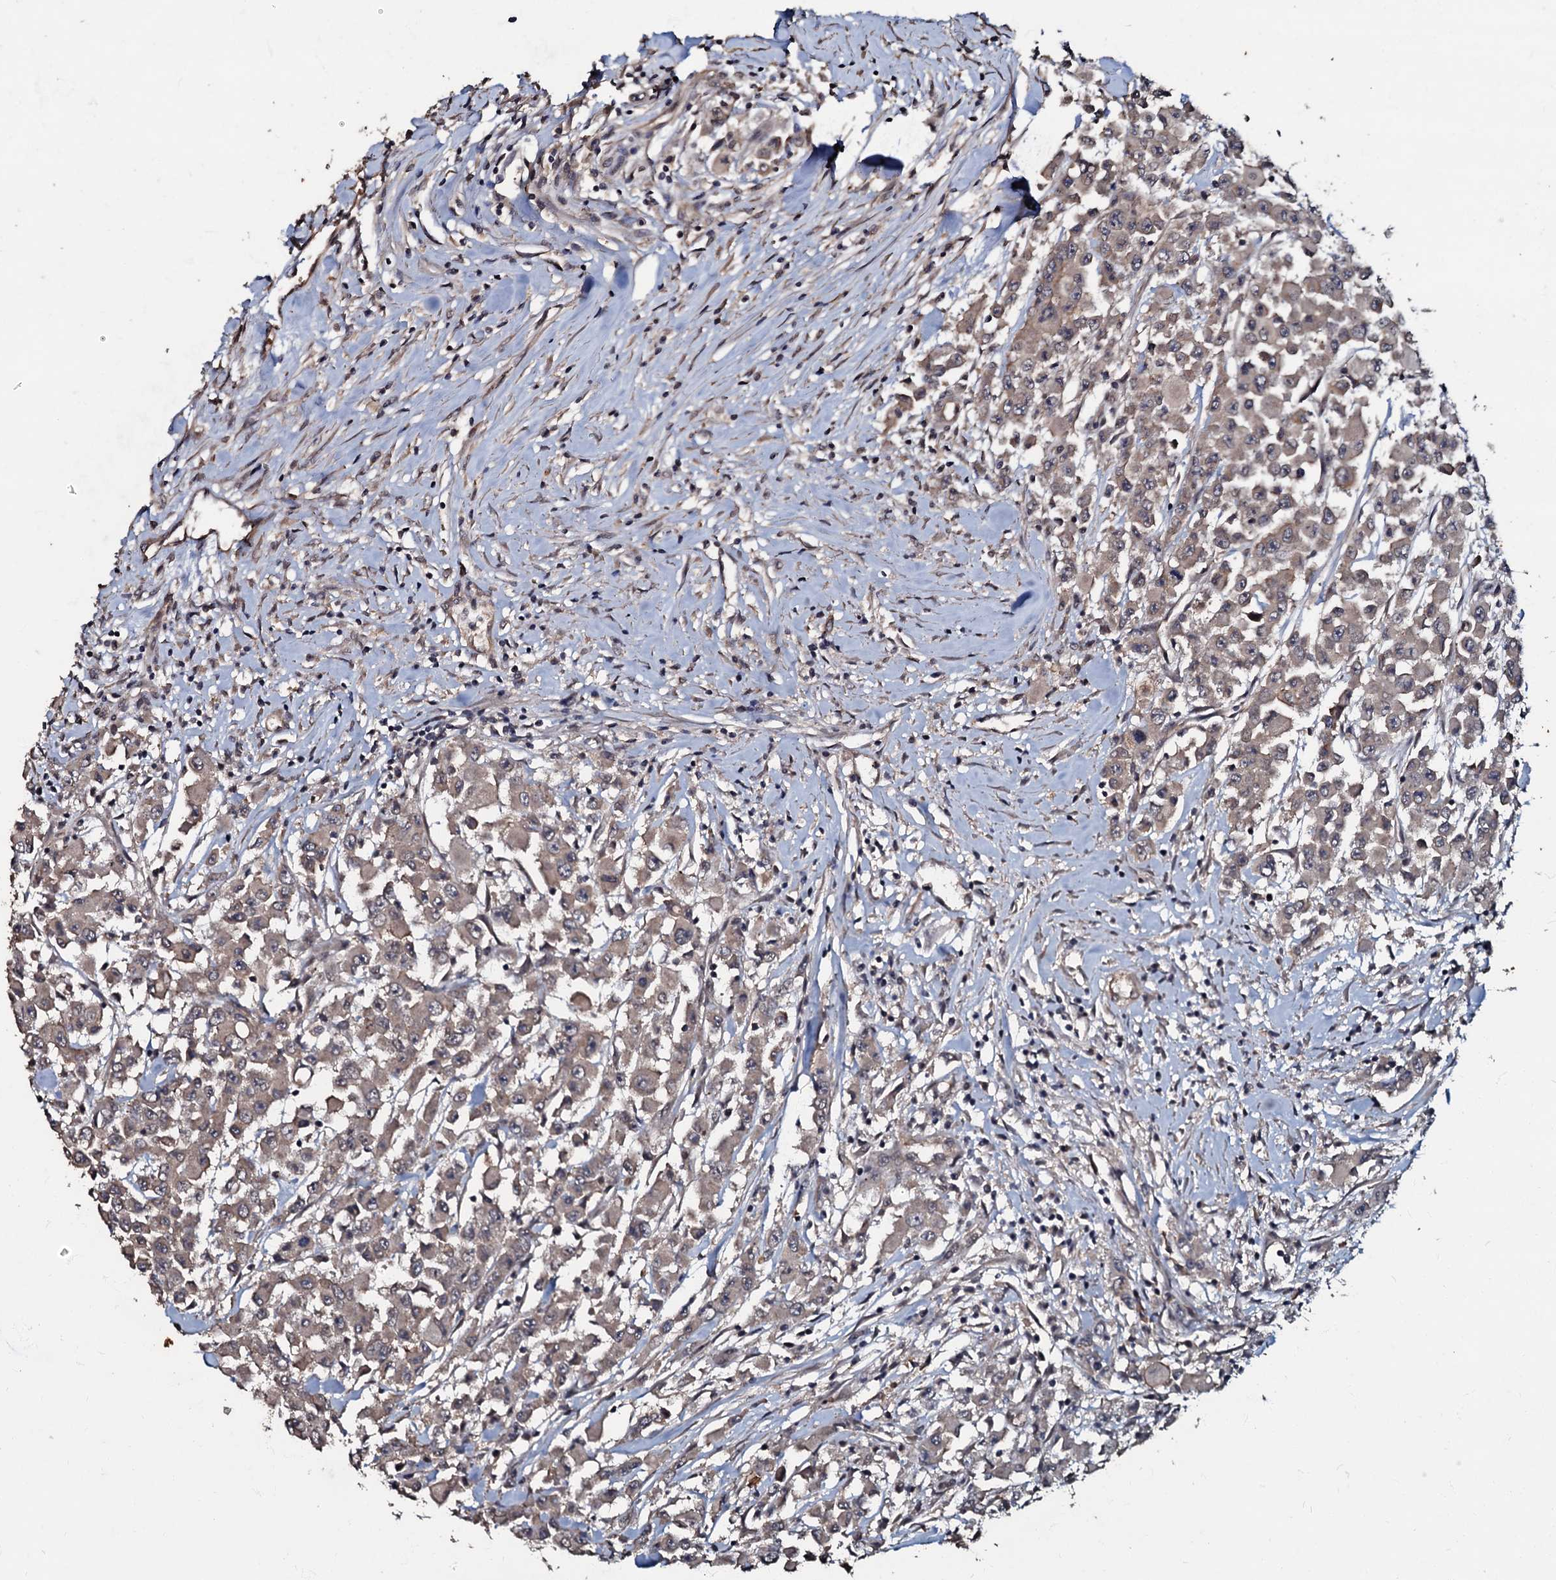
{"staining": {"intensity": "weak", "quantity": ">75%", "location": "cytoplasmic/membranous"}, "tissue": "colorectal cancer", "cell_type": "Tumor cells", "image_type": "cancer", "snomed": [{"axis": "morphology", "description": "Adenocarcinoma, NOS"}, {"axis": "topography", "description": "Colon"}], "caption": "Protein analysis of colorectal adenocarcinoma tissue reveals weak cytoplasmic/membranous positivity in approximately >75% of tumor cells.", "gene": "MANSC4", "patient": {"sex": "male", "age": 51}}